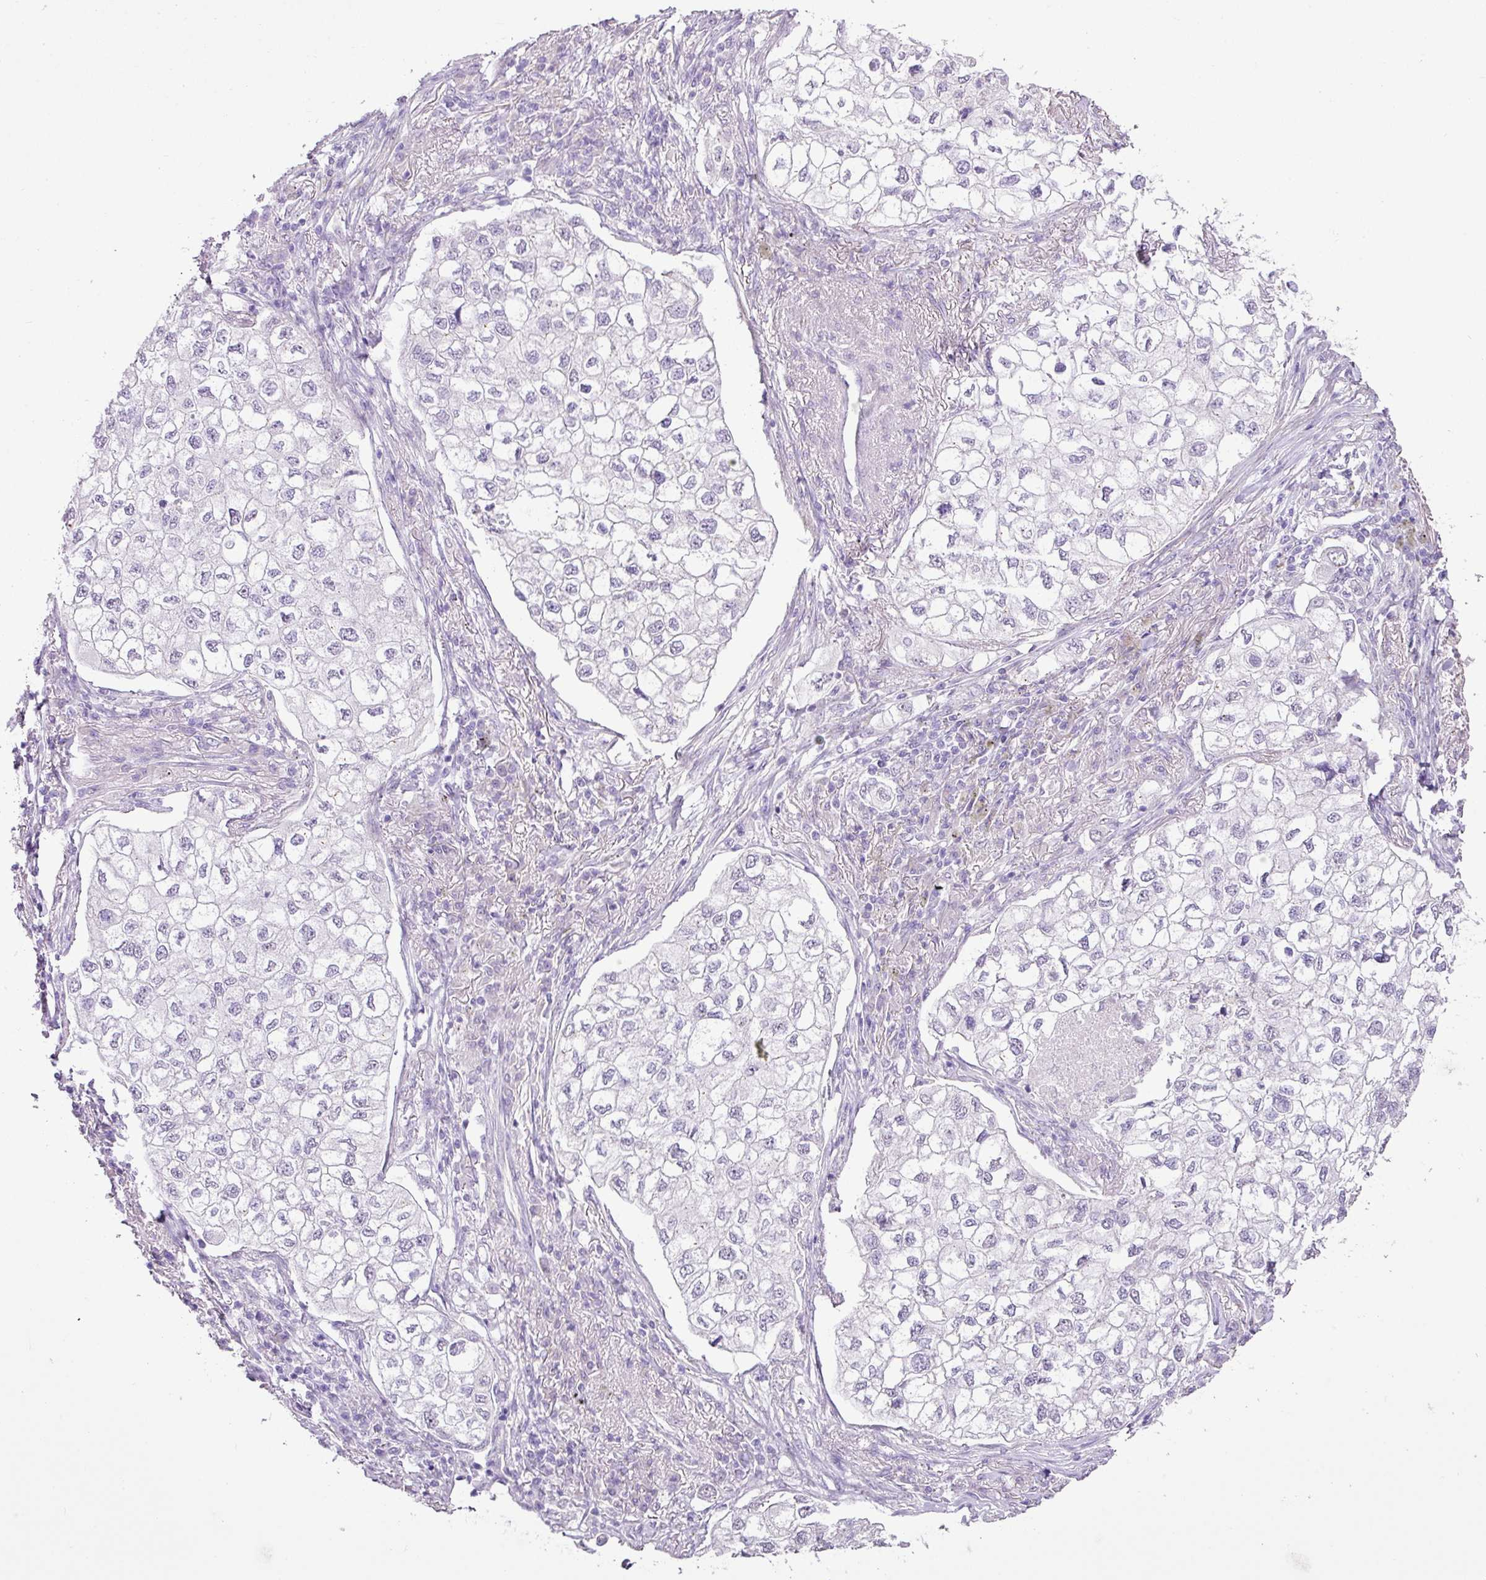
{"staining": {"intensity": "negative", "quantity": "none", "location": "none"}, "tissue": "lung cancer", "cell_type": "Tumor cells", "image_type": "cancer", "snomed": [{"axis": "morphology", "description": "Adenocarcinoma, NOS"}, {"axis": "topography", "description": "Lung"}], "caption": "Immunohistochemistry (IHC) of human adenocarcinoma (lung) displays no staining in tumor cells. (DAB immunohistochemistry (IHC) with hematoxylin counter stain).", "gene": "DIP2A", "patient": {"sex": "male", "age": 63}}